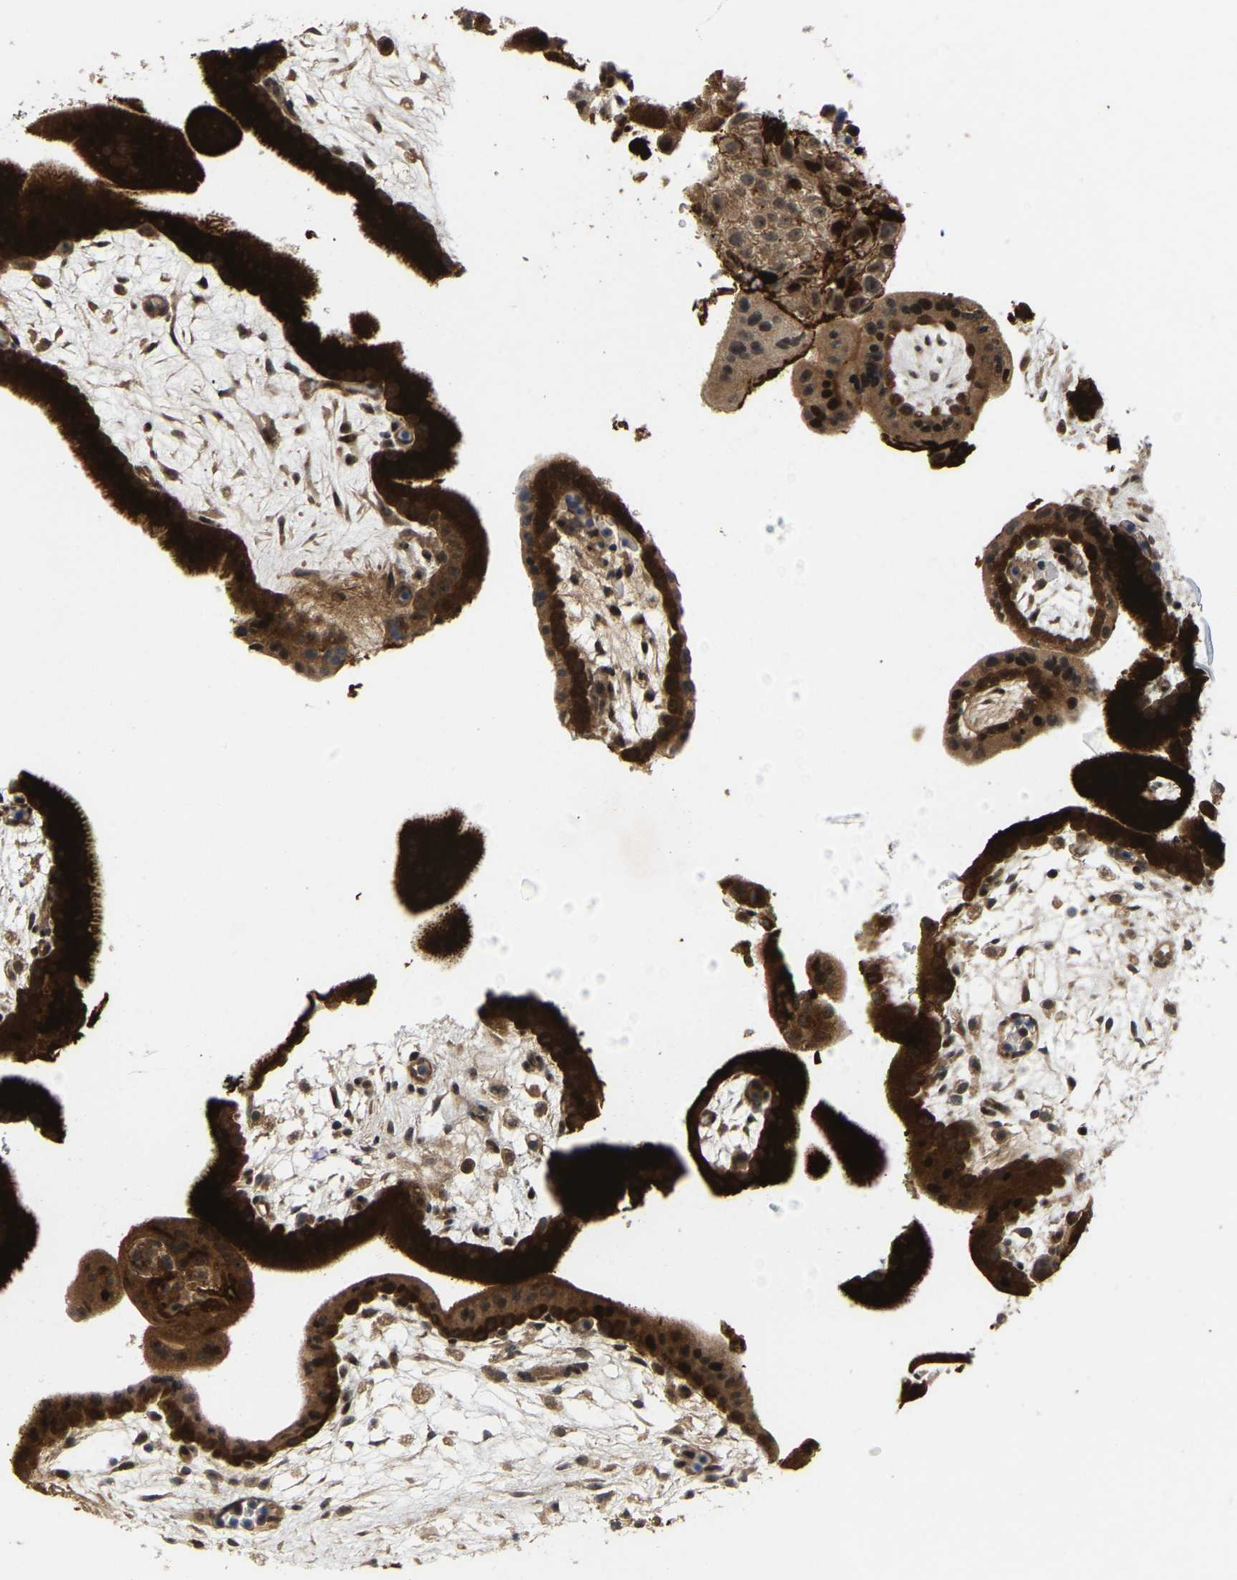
{"staining": {"intensity": "strong", "quantity": ">75%", "location": "cytoplasmic/membranous,nuclear"}, "tissue": "placenta", "cell_type": "Decidual cells", "image_type": "normal", "snomed": [{"axis": "morphology", "description": "Normal tissue, NOS"}, {"axis": "topography", "description": "Placenta"}], "caption": "Immunohistochemistry (DAB (3,3'-diaminobenzidine)) staining of normal human placenta displays strong cytoplasmic/membranous,nuclear protein positivity in about >75% of decidual cells.", "gene": "LIMK2", "patient": {"sex": "female", "age": 35}}